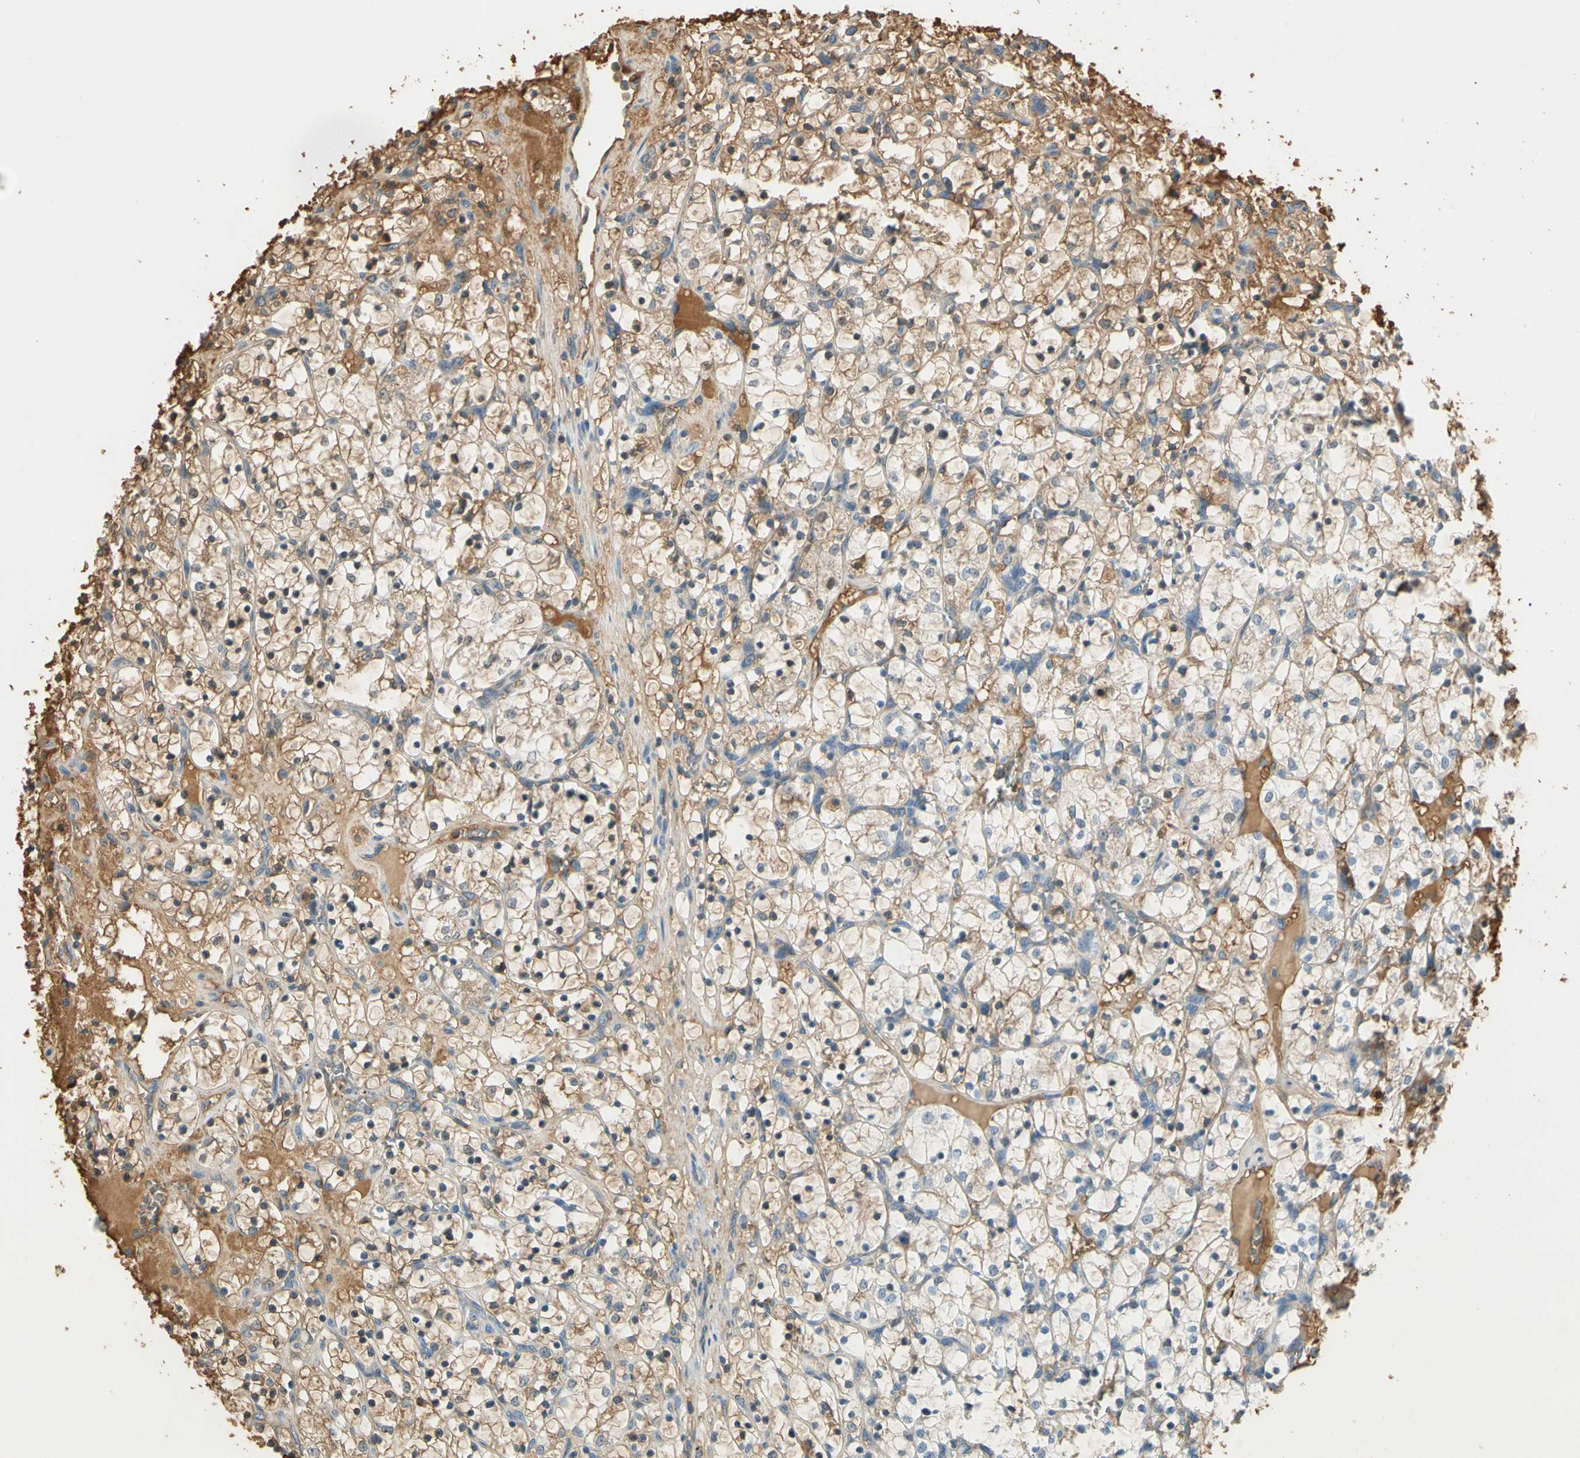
{"staining": {"intensity": "moderate", "quantity": "25%-75%", "location": "cytoplasmic/membranous"}, "tissue": "renal cancer", "cell_type": "Tumor cells", "image_type": "cancer", "snomed": [{"axis": "morphology", "description": "Adenocarcinoma, NOS"}, {"axis": "topography", "description": "Kidney"}], "caption": "Immunohistochemistry (IHC) of renal adenocarcinoma displays medium levels of moderate cytoplasmic/membranous expression in approximately 25%-75% of tumor cells.", "gene": "LAMB3", "patient": {"sex": "female", "age": 69}}